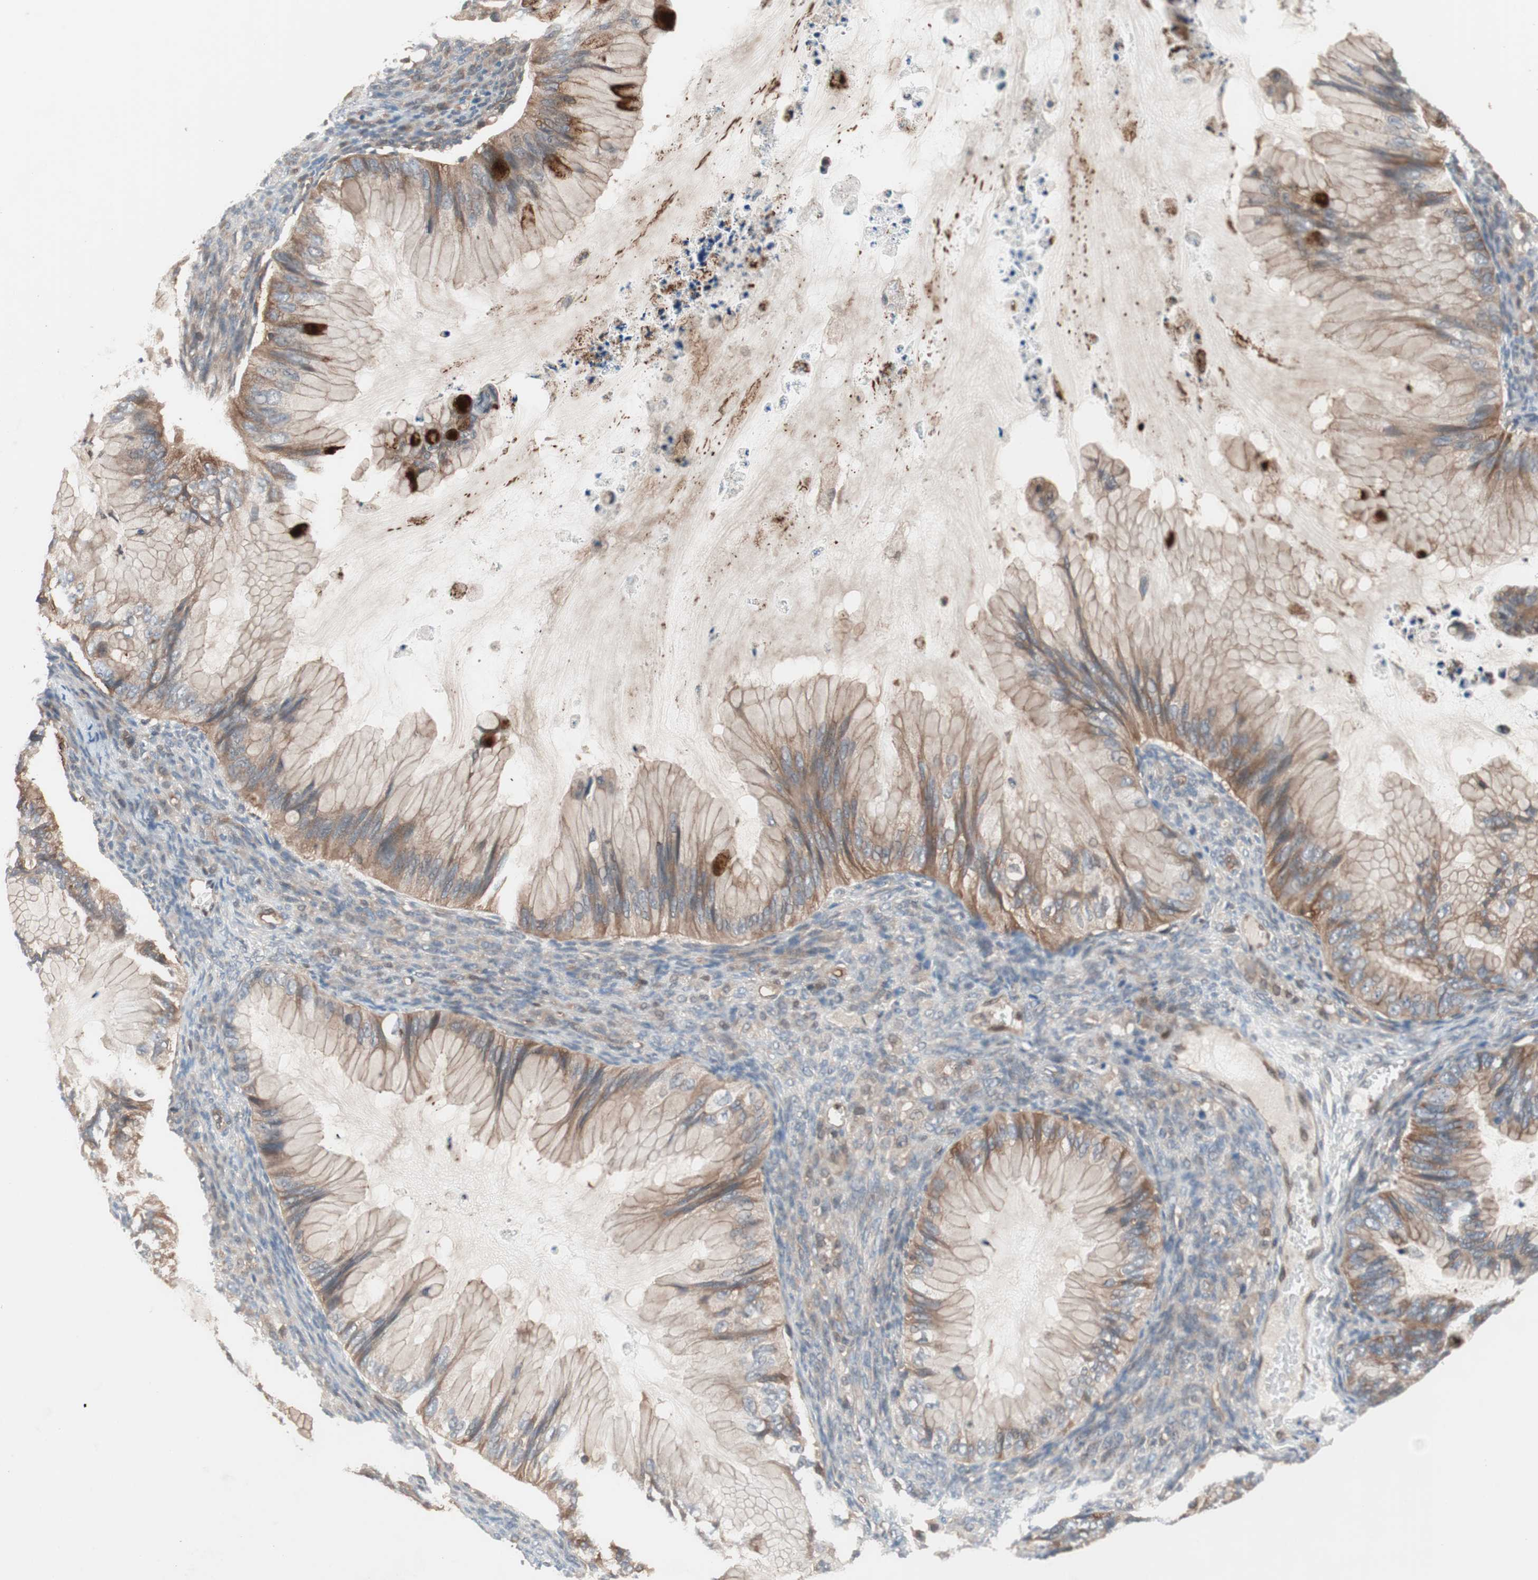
{"staining": {"intensity": "moderate", "quantity": ">75%", "location": "cytoplasmic/membranous"}, "tissue": "ovarian cancer", "cell_type": "Tumor cells", "image_type": "cancer", "snomed": [{"axis": "morphology", "description": "Cystadenocarcinoma, mucinous, NOS"}, {"axis": "topography", "description": "Ovary"}], "caption": "This is an image of immunohistochemistry (IHC) staining of mucinous cystadenocarcinoma (ovarian), which shows moderate positivity in the cytoplasmic/membranous of tumor cells.", "gene": "GALT", "patient": {"sex": "female", "age": 36}}